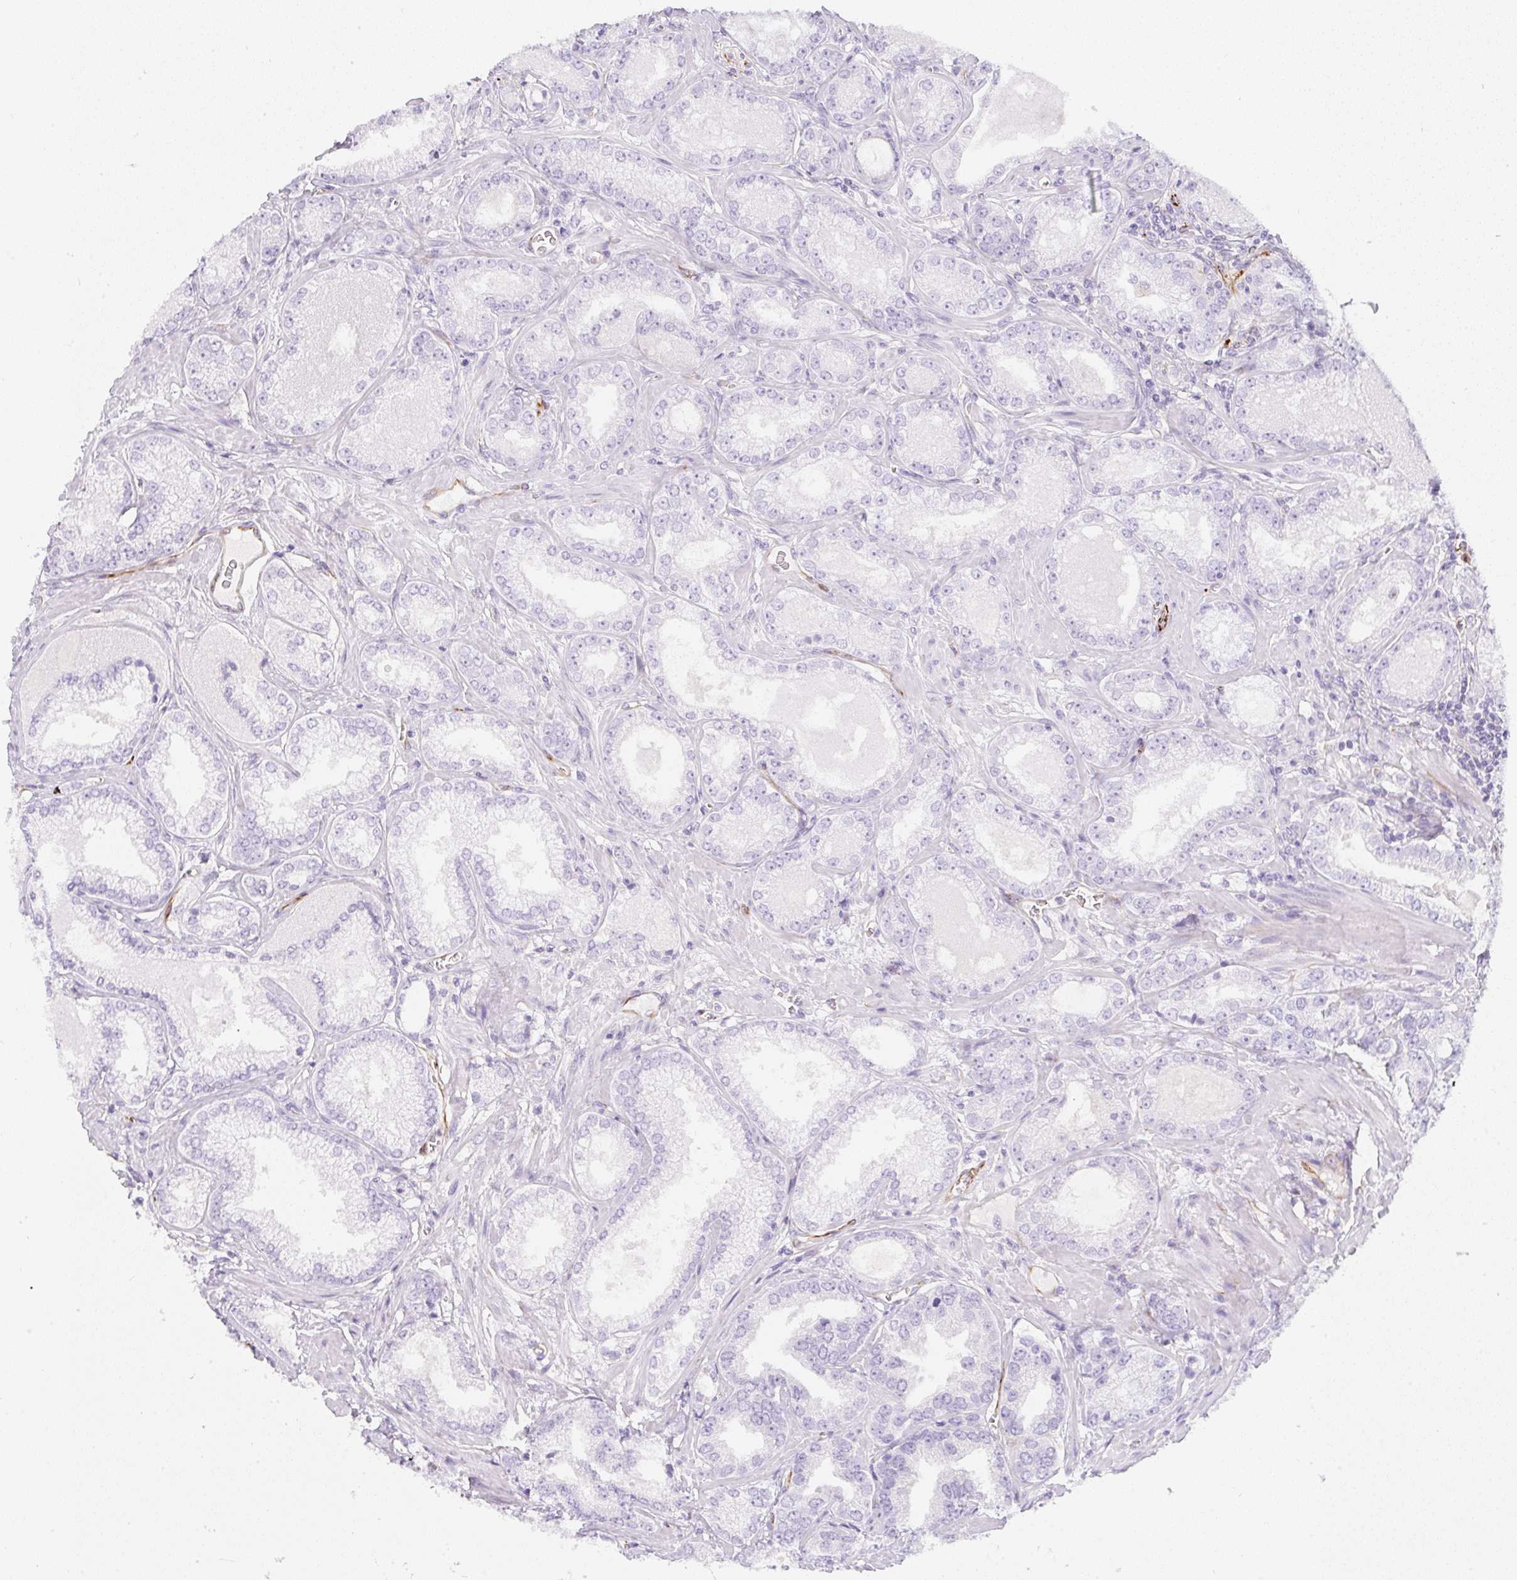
{"staining": {"intensity": "negative", "quantity": "none", "location": "none"}, "tissue": "prostate cancer", "cell_type": "Tumor cells", "image_type": "cancer", "snomed": [{"axis": "morphology", "description": "Adenocarcinoma, Medium grade"}, {"axis": "topography", "description": "Prostate"}], "caption": "There is no significant expression in tumor cells of prostate cancer (medium-grade adenocarcinoma).", "gene": "ZNF689", "patient": {"sex": "male", "age": 57}}